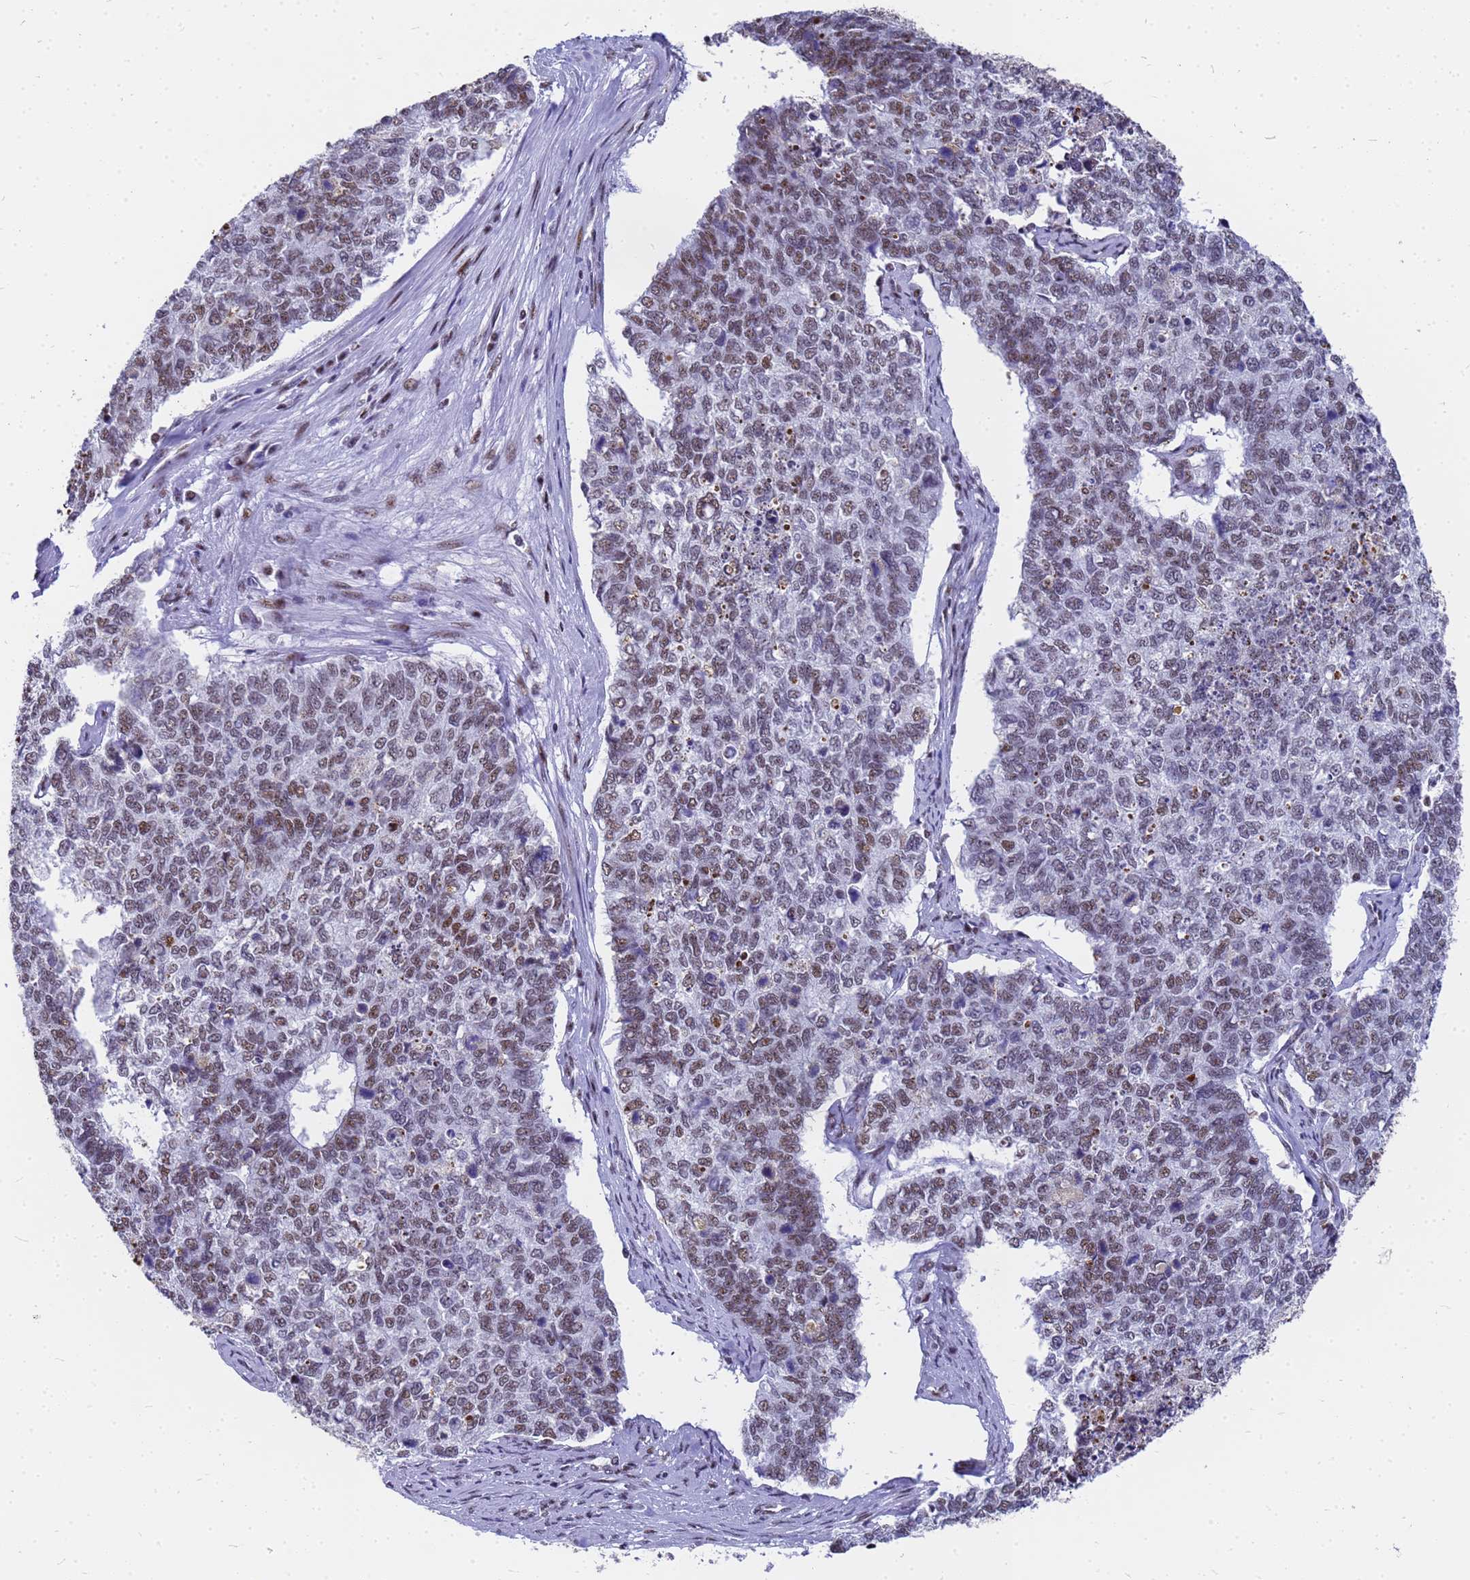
{"staining": {"intensity": "moderate", "quantity": ">75%", "location": "nuclear"}, "tissue": "cervical cancer", "cell_type": "Tumor cells", "image_type": "cancer", "snomed": [{"axis": "morphology", "description": "Squamous cell carcinoma, NOS"}, {"axis": "topography", "description": "Cervix"}], "caption": "Immunohistochemistry histopathology image of cervical cancer stained for a protein (brown), which shows medium levels of moderate nuclear staining in about >75% of tumor cells.", "gene": "SART3", "patient": {"sex": "female", "age": 63}}